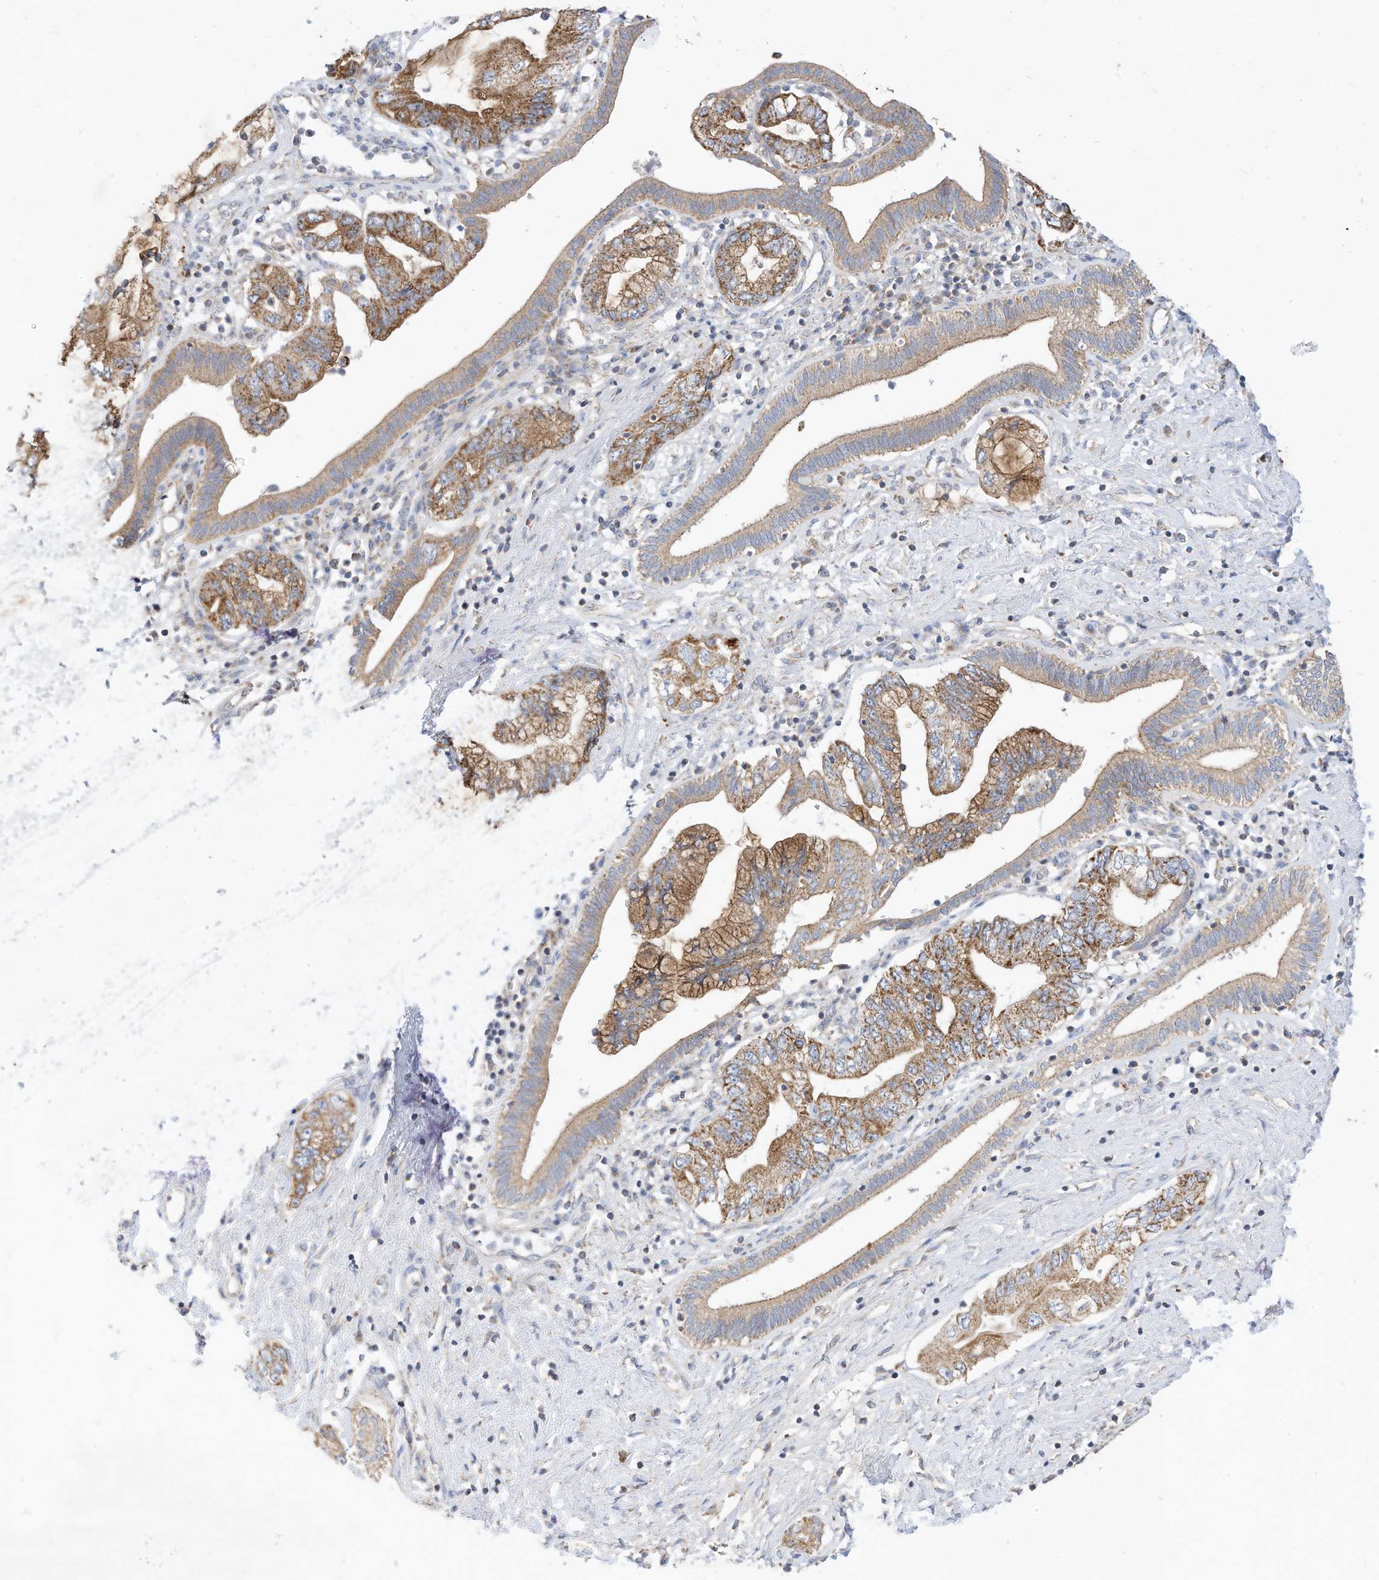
{"staining": {"intensity": "moderate", "quantity": ">75%", "location": "cytoplasmic/membranous"}, "tissue": "pancreatic cancer", "cell_type": "Tumor cells", "image_type": "cancer", "snomed": [{"axis": "morphology", "description": "Adenocarcinoma, NOS"}, {"axis": "topography", "description": "Pancreas"}], "caption": "Adenocarcinoma (pancreatic) stained with a brown dye exhibits moderate cytoplasmic/membranous positive staining in about >75% of tumor cells.", "gene": "RHOH", "patient": {"sex": "female", "age": 73}}